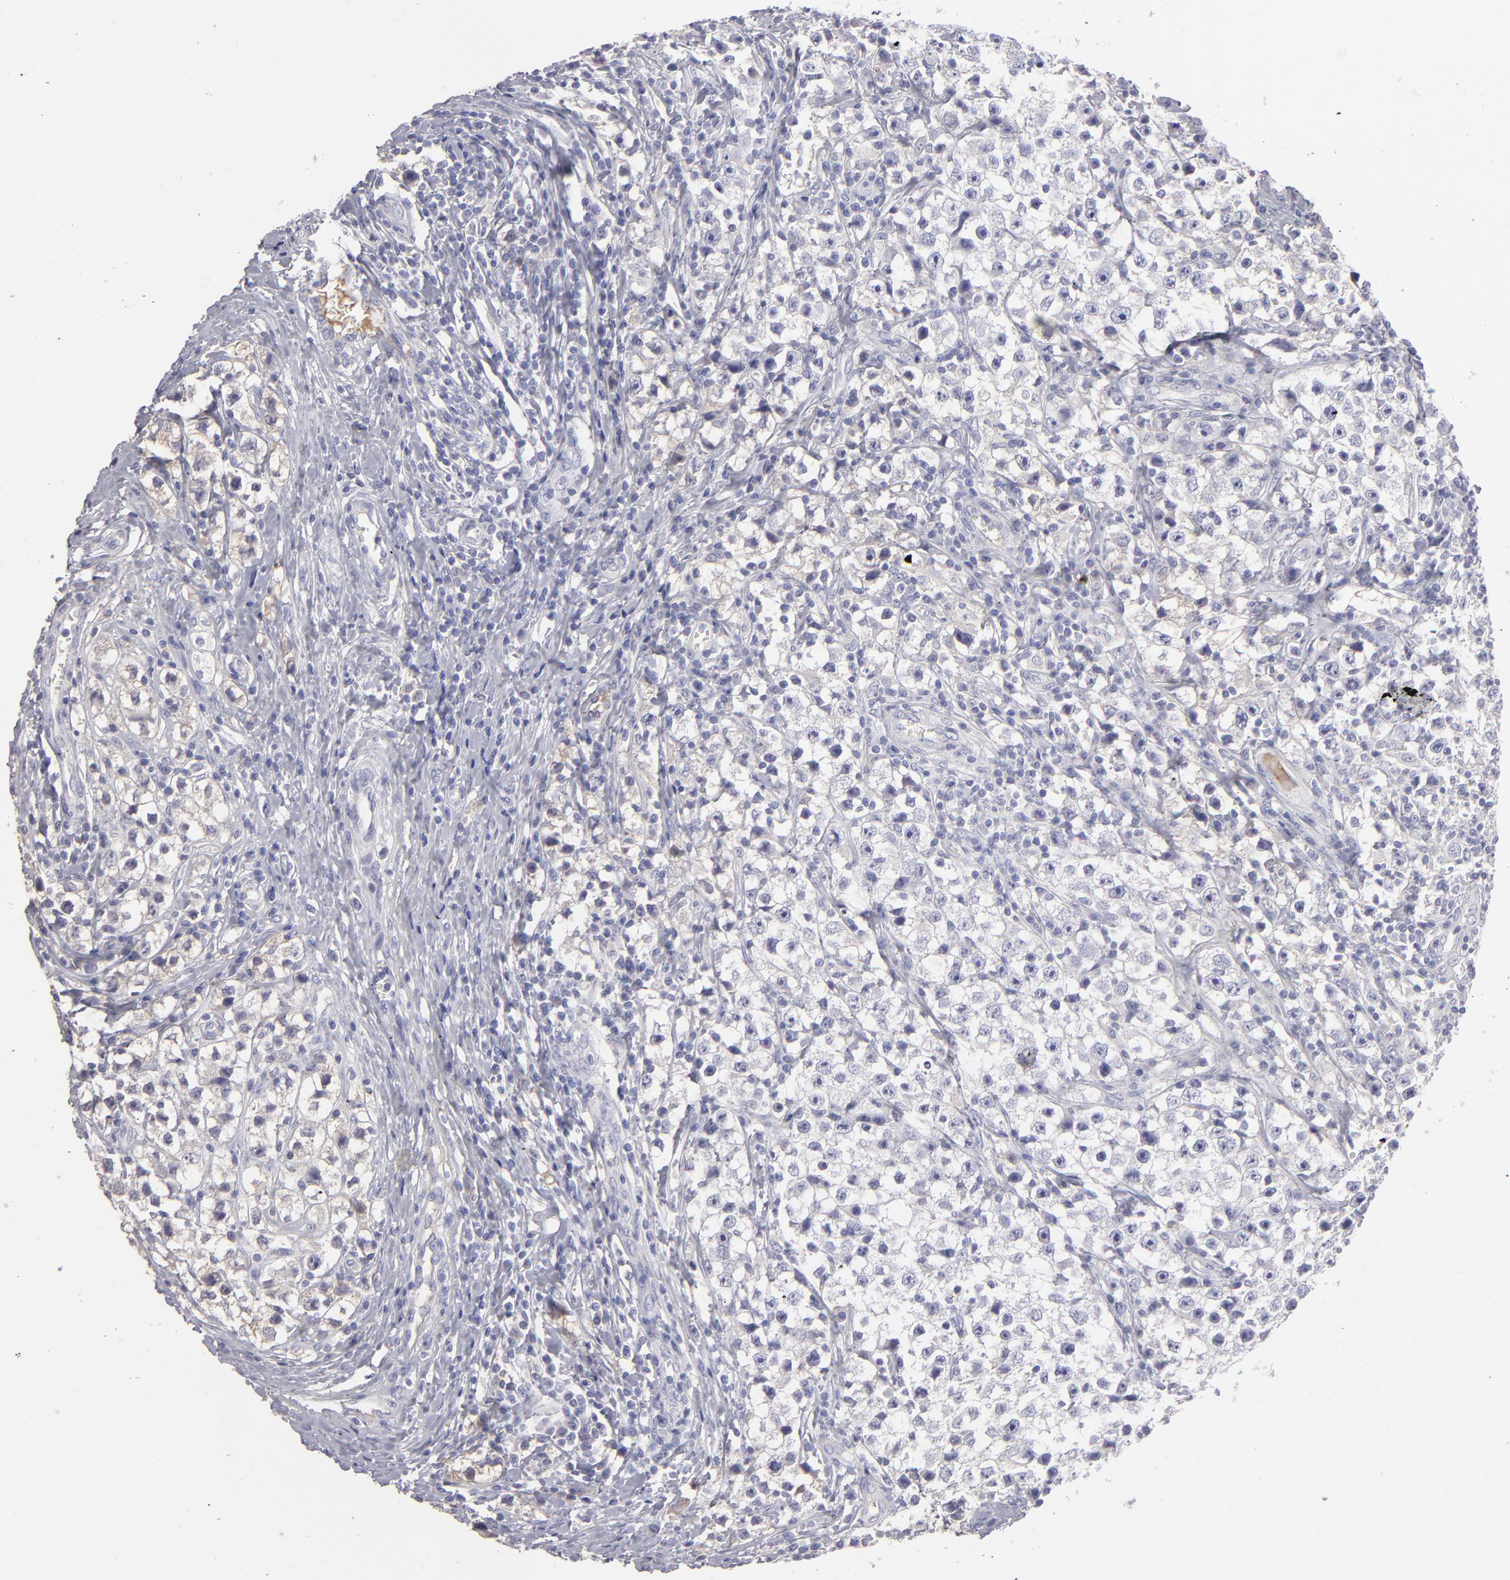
{"staining": {"intensity": "negative", "quantity": "none", "location": "none"}, "tissue": "testis cancer", "cell_type": "Tumor cells", "image_type": "cancer", "snomed": [{"axis": "morphology", "description": "Seminoma, NOS"}, {"axis": "topography", "description": "Testis"}], "caption": "High power microscopy histopathology image of an immunohistochemistry (IHC) photomicrograph of seminoma (testis), revealing no significant expression in tumor cells.", "gene": "ABCC4", "patient": {"sex": "male", "age": 35}}